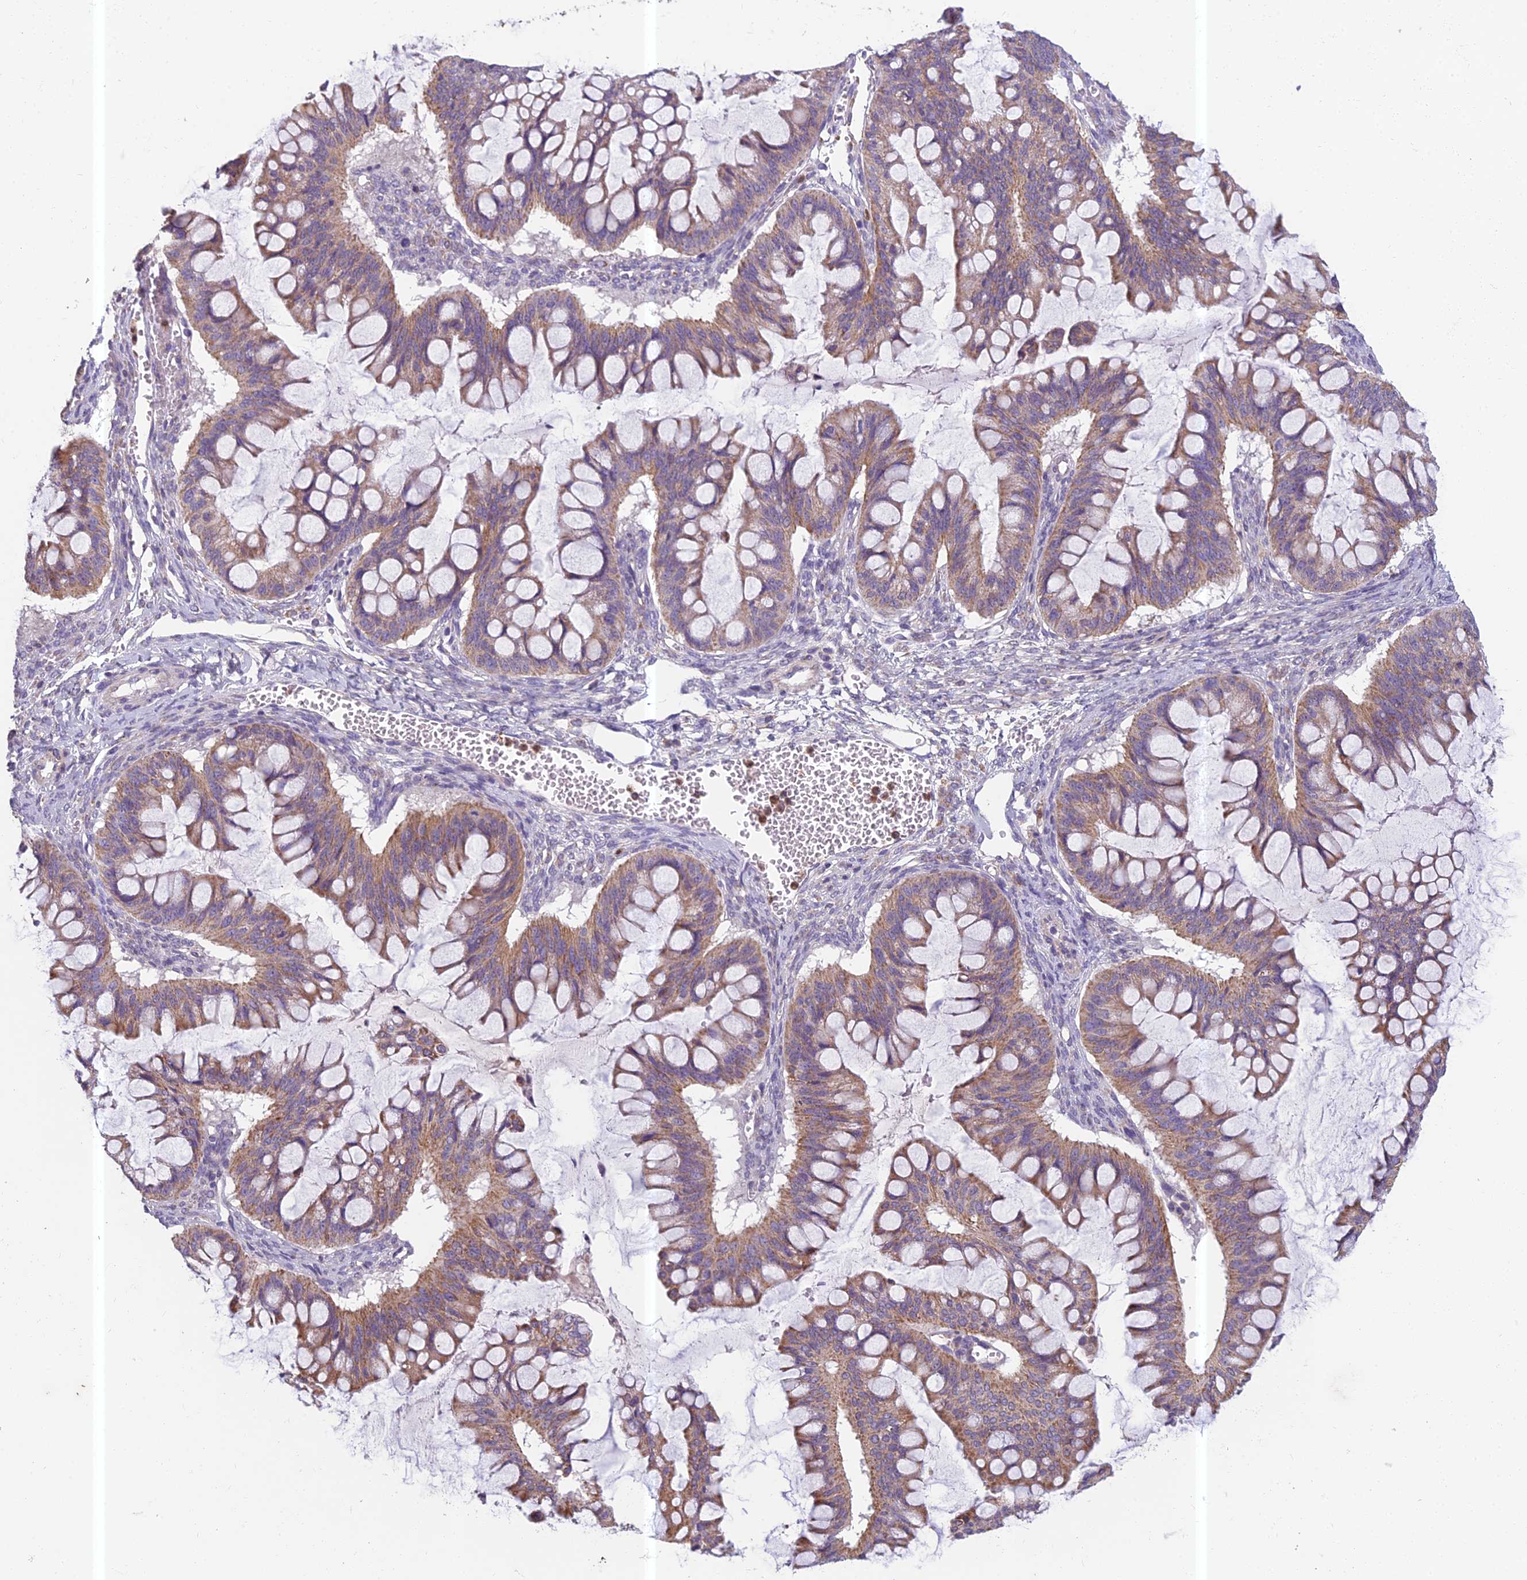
{"staining": {"intensity": "weak", "quantity": ">75%", "location": "cytoplasmic/membranous"}, "tissue": "ovarian cancer", "cell_type": "Tumor cells", "image_type": "cancer", "snomed": [{"axis": "morphology", "description": "Cystadenocarcinoma, mucinous, NOS"}, {"axis": "topography", "description": "Ovary"}], "caption": "An image showing weak cytoplasmic/membranous positivity in approximately >75% of tumor cells in ovarian cancer (mucinous cystadenocarcinoma), as visualized by brown immunohistochemical staining.", "gene": "ENSG00000188897", "patient": {"sex": "female", "age": 73}}